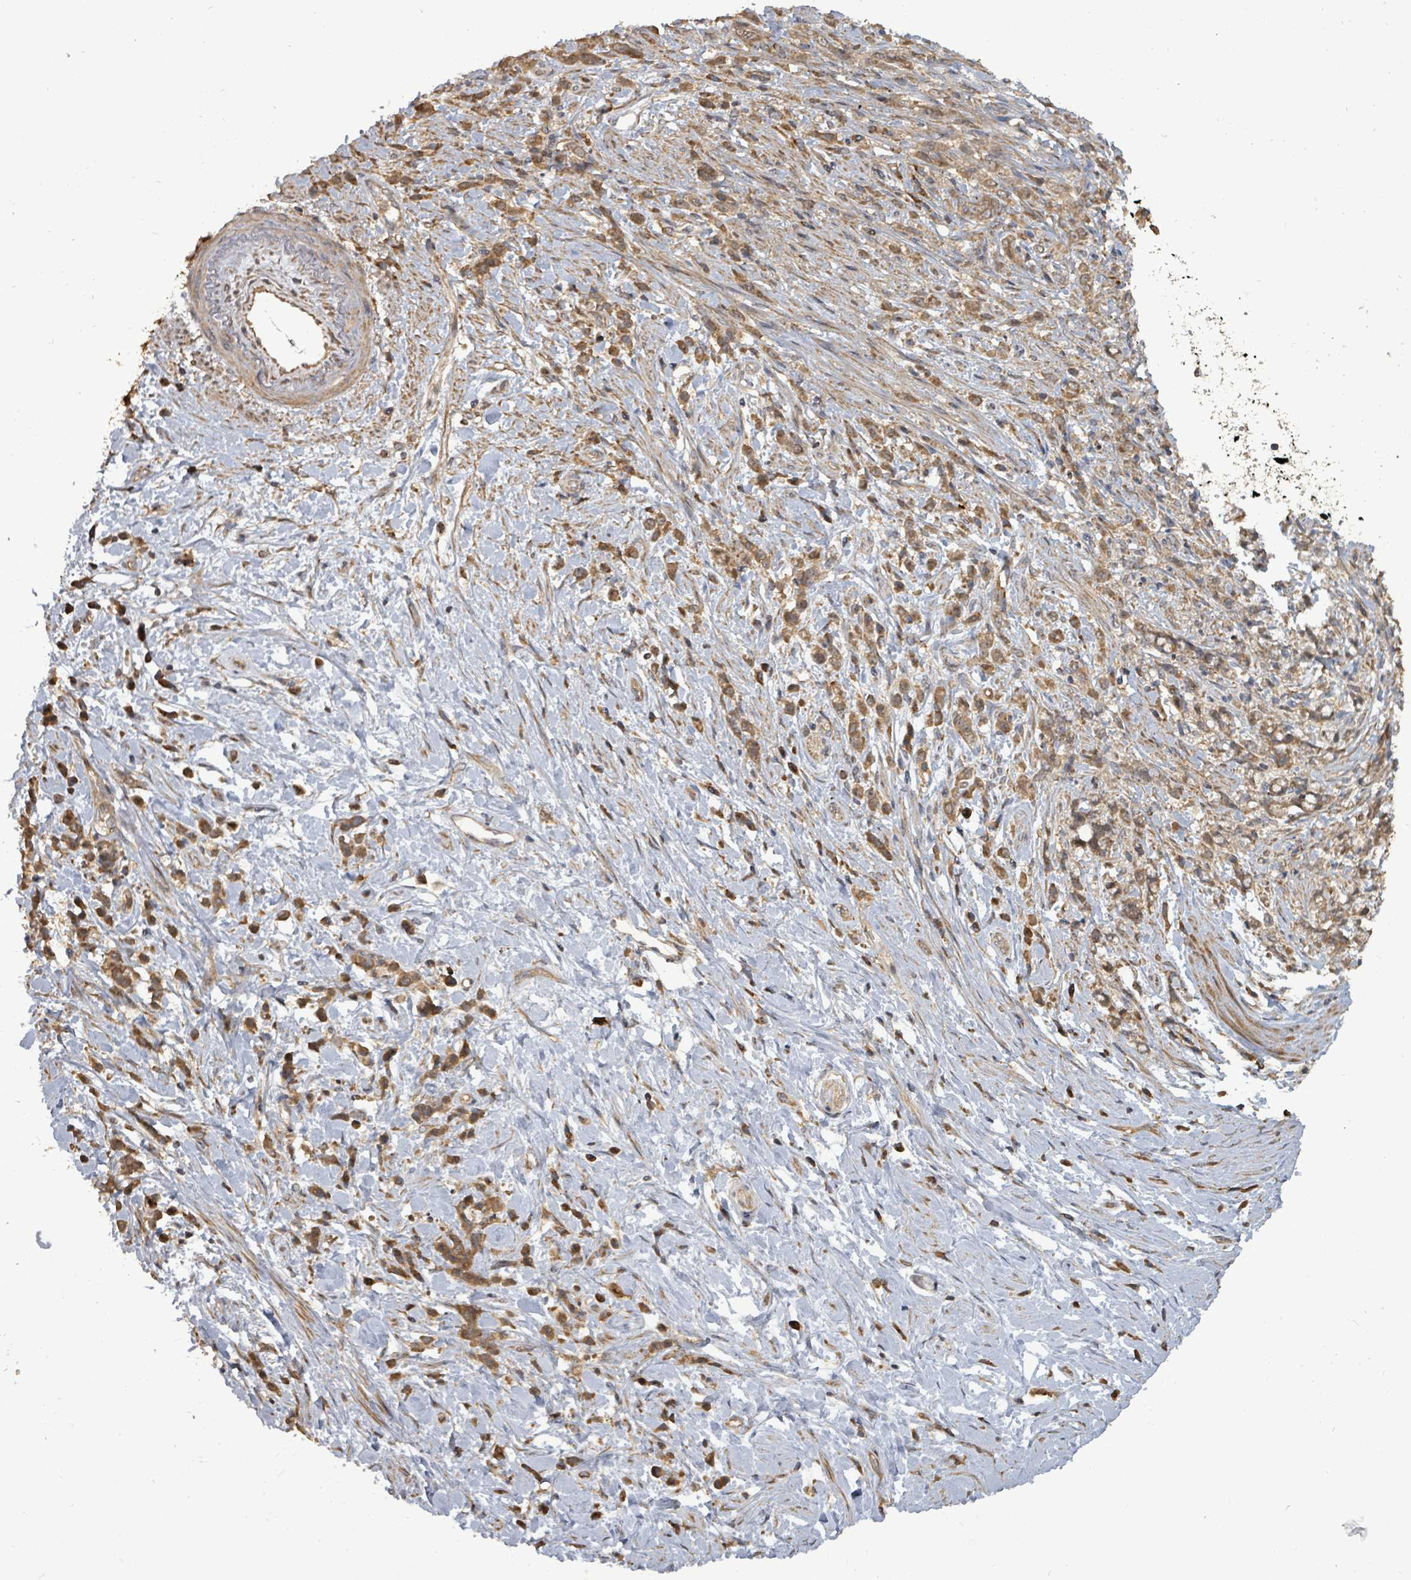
{"staining": {"intensity": "moderate", "quantity": ">75%", "location": "cytoplasmic/membranous"}, "tissue": "stomach cancer", "cell_type": "Tumor cells", "image_type": "cancer", "snomed": [{"axis": "morphology", "description": "Adenocarcinoma, NOS"}, {"axis": "topography", "description": "Stomach"}], "caption": "IHC photomicrograph of stomach cancer (adenocarcinoma) stained for a protein (brown), which displays medium levels of moderate cytoplasmic/membranous staining in about >75% of tumor cells.", "gene": "EIF3C", "patient": {"sex": "female", "age": 60}}